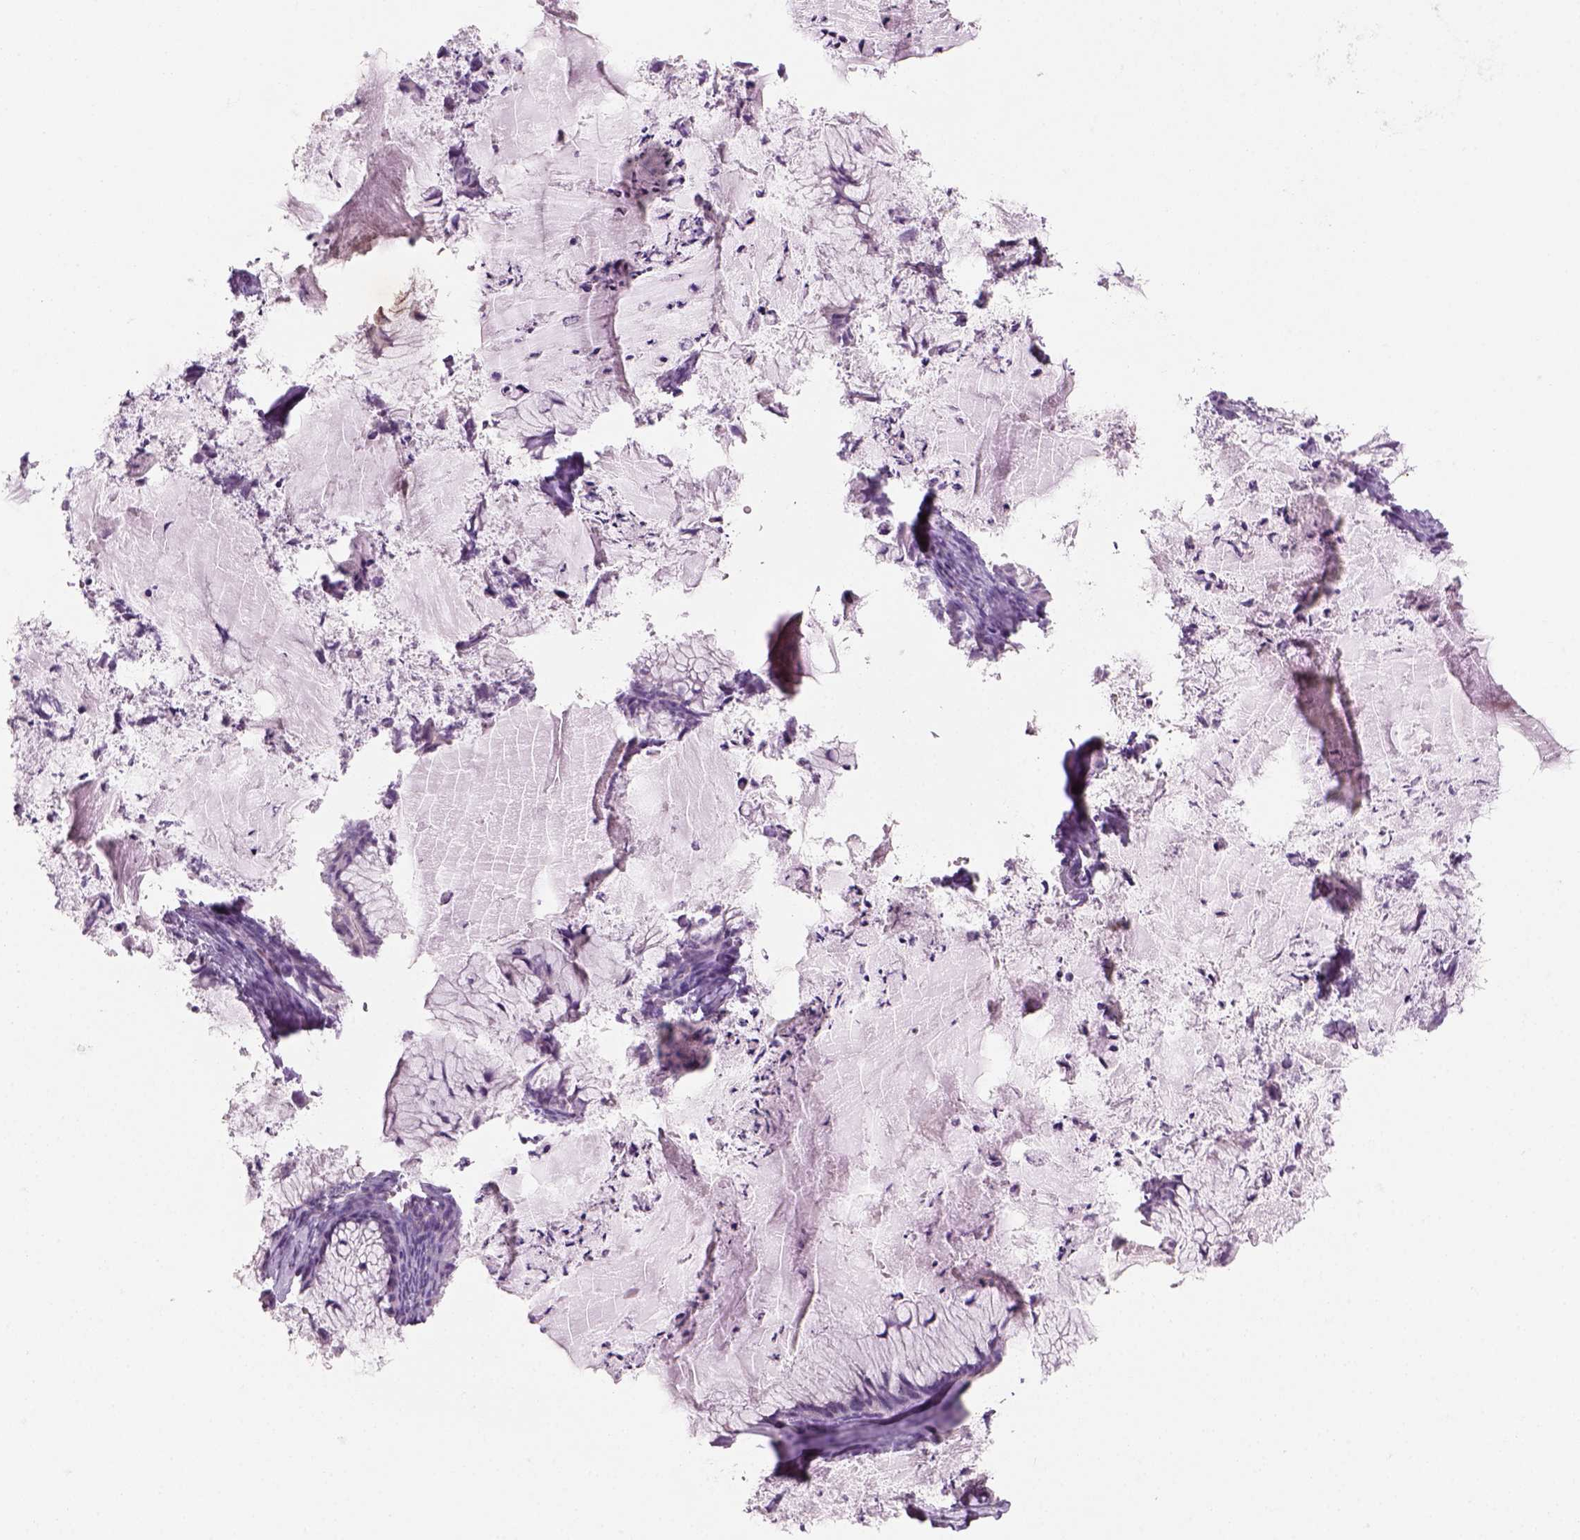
{"staining": {"intensity": "negative", "quantity": "none", "location": "none"}, "tissue": "ovarian cancer", "cell_type": "Tumor cells", "image_type": "cancer", "snomed": [{"axis": "morphology", "description": "Cystadenocarcinoma, mucinous, NOS"}, {"axis": "topography", "description": "Ovary"}], "caption": "Immunohistochemical staining of ovarian cancer demonstrates no significant expression in tumor cells. (DAB (3,3'-diaminobenzidine) immunohistochemistry (IHC) with hematoxylin counter stain).", "gene": "GFI1B", "patient": {"sex": "female", "age": 72}}